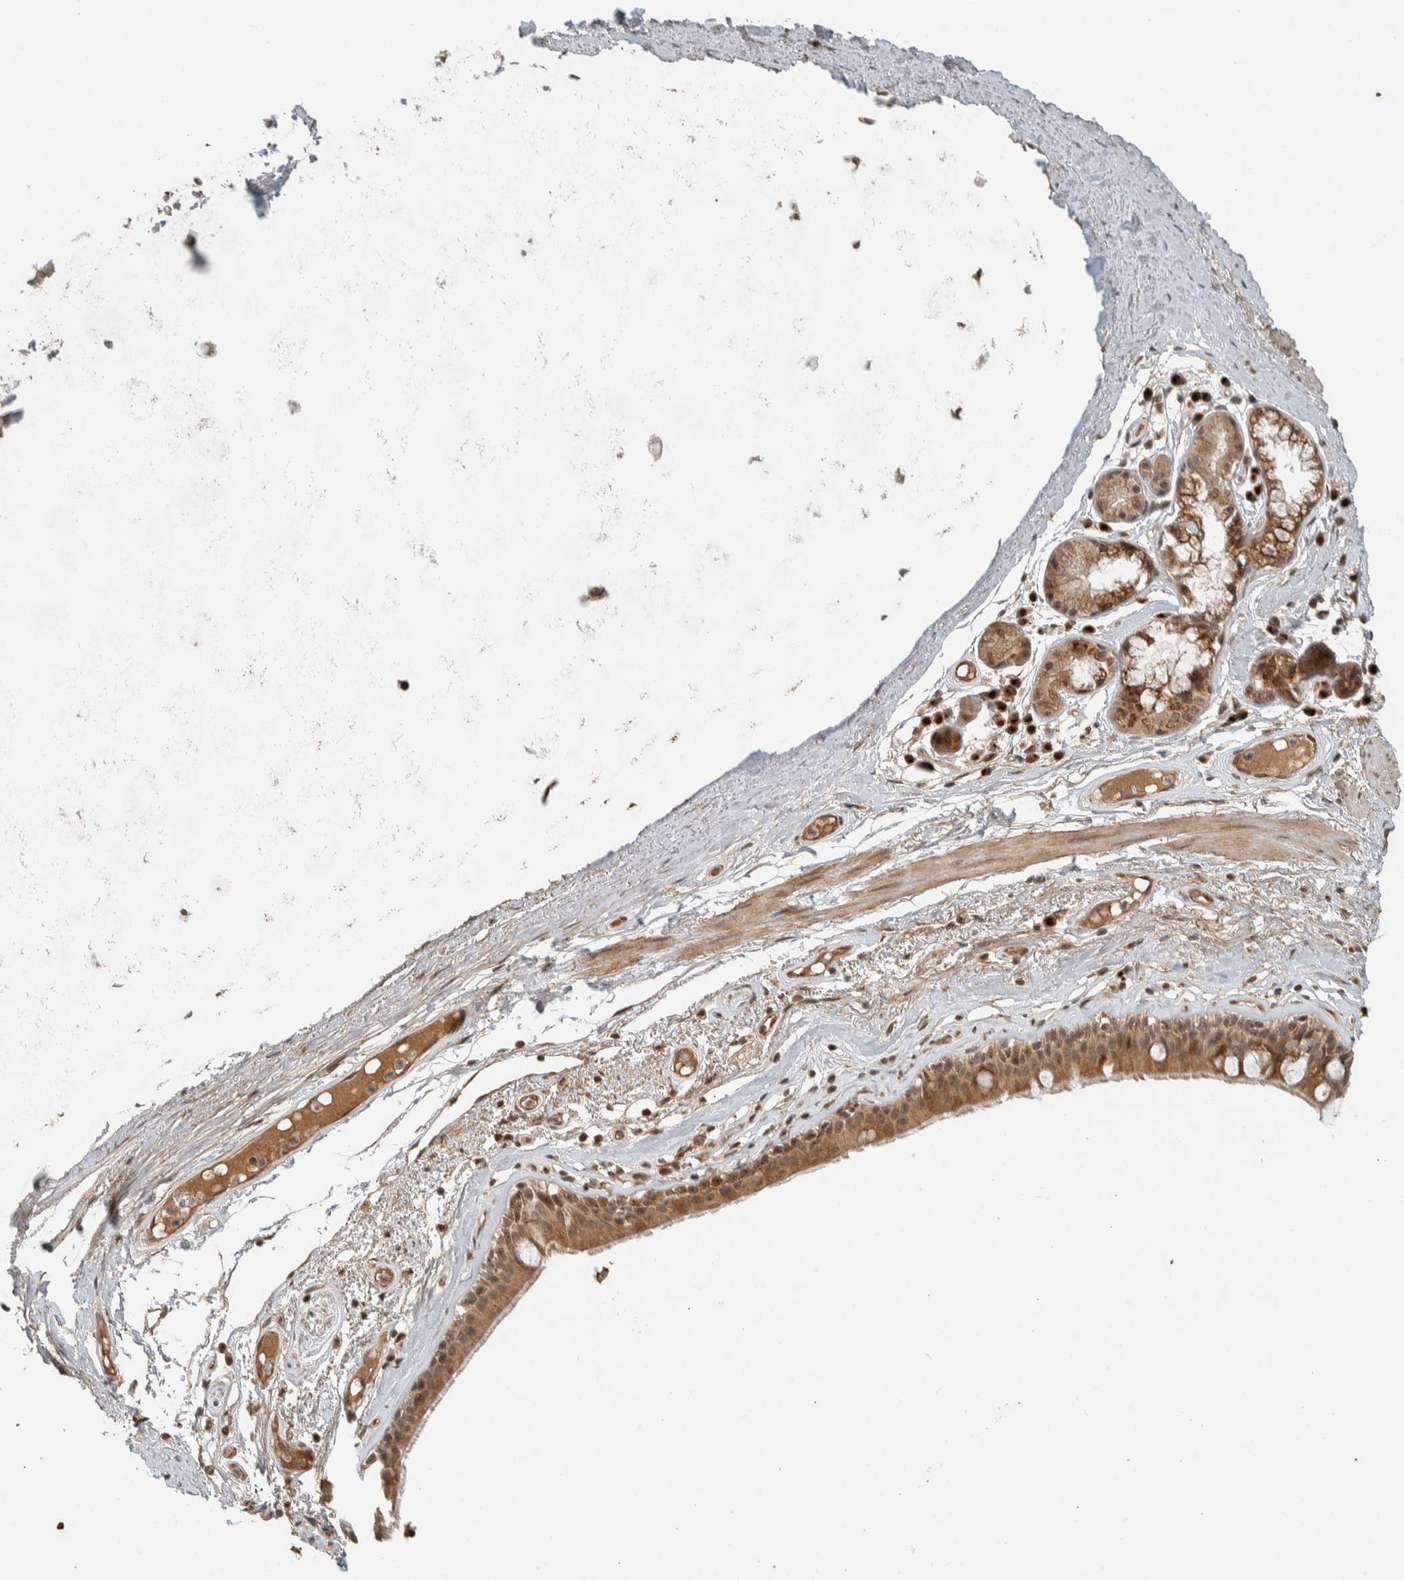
{"staining": {"intensity": "moderate", "quantity": ">75%", "location": "cytoplasmic/membranous,nuclear"}, "tissue": "bronchus", "cell_type": "Respiratory epithelial cells", "image_type": "normal", "snomed": [{"axis": "morphology", "description": "Normal tissue, NOS"}, {"axis": "topography", "description": "Cartilage tissue"}], "caption": "Bronchus stained with immunohistochemistry exhibits moderate cytoplasmic/membranous,nuclear staining in about >75% of respiratory epithelial cells.", "gene": "ZBTB2", "patient": {"sex": "female", "age": 63}}